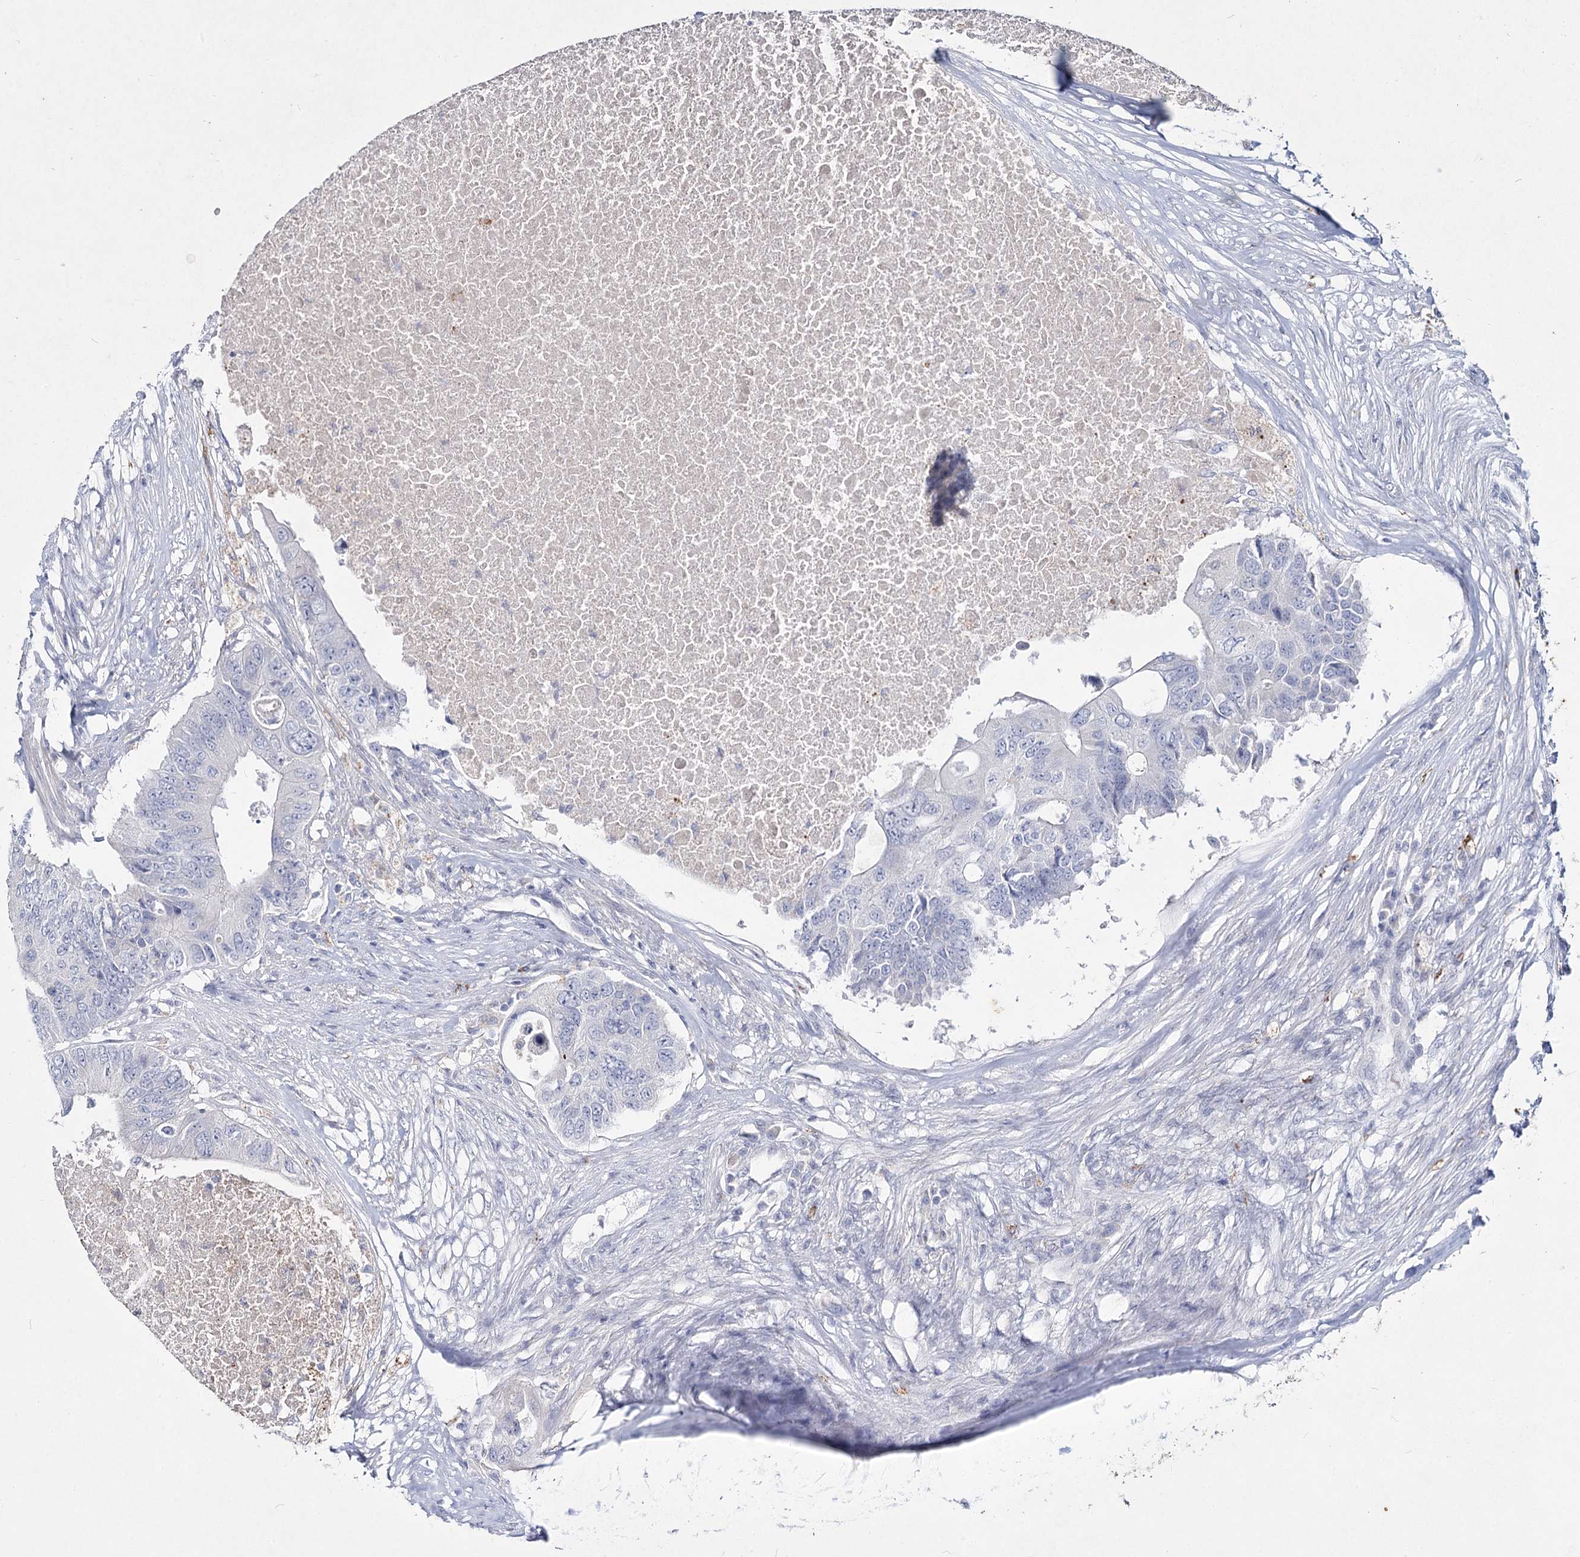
{"staining": {"intensity": "negative", "quantity": "none", "location": "none"}, "tissue": "colorectal cancer", "cell_type": "Tumor cells", "image_type": "cancer", "snomed": [{"axis": "morphology", "description": "Adenocarcinoma, NOS"}, {"axis": "topography", "description": "Colon"}], "caption": "Immunohistochemistry (IHC) micrograph of human adenocarcinoma (colorectal) stained for a protein (brown), which shows no expression in tumor cells.", "gene": "CCDC73", "patient": {"sex": "male", "age": 71}}